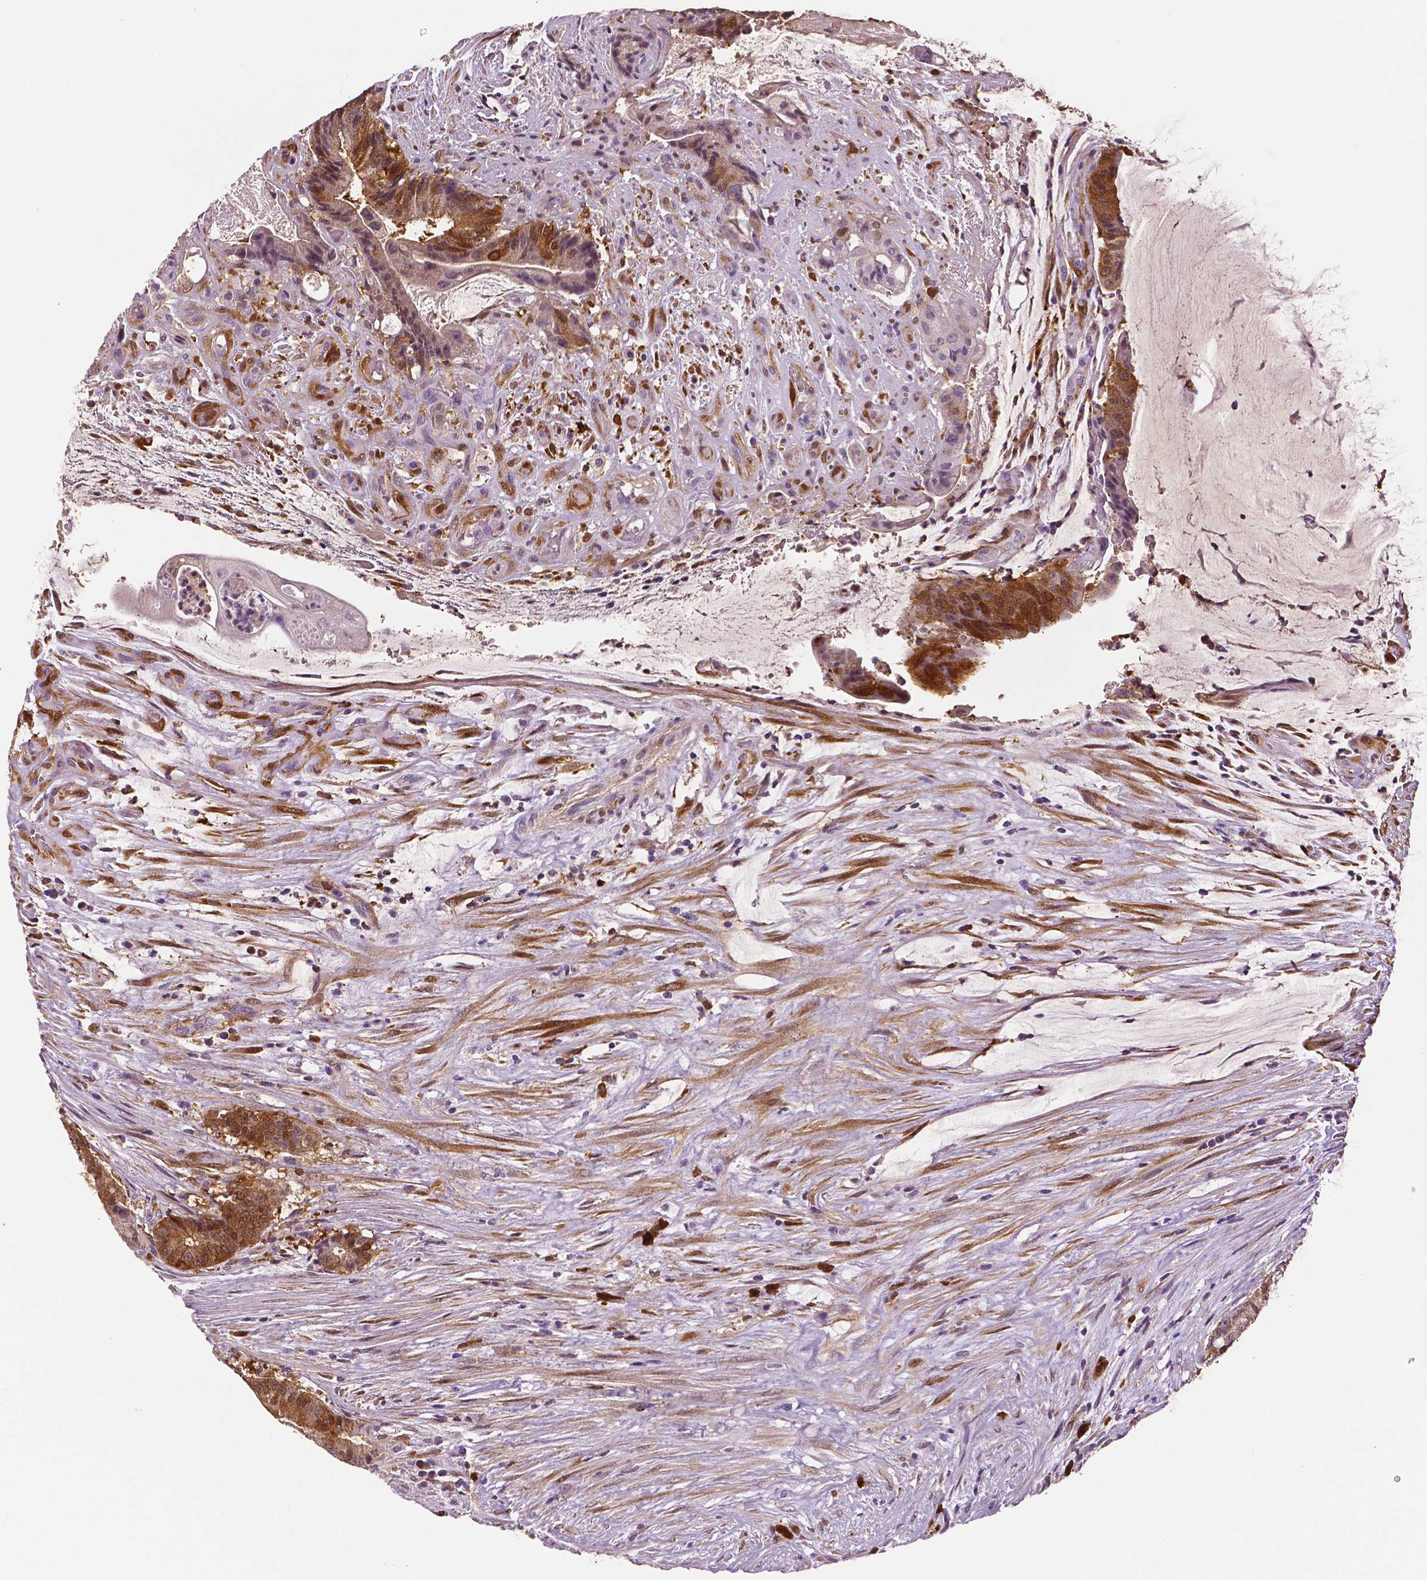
{"staining": {"intensity": "moderate", "quantity": ">75%", "location": "cytoplasmic/membranous,nuclear"}, "tissue": "colorectal cancer", "cell_type": "Tumor cells", "image_type": "cancer", "snomed": [{"axis": "morphology", "description": "Adenocarcinoma, NOS"}, {"axis": "topography", "description": "Colon"}], "caption": "Adenocarcinoma (colorectal) was stained to show a protein in brown. There is medium levels of moderate cytoplasmic/membranous and nuclear staining in approximately >75% of tumor cells.", "gene": "PHGDH", "patient": {"sex": "female", "age": 43}}